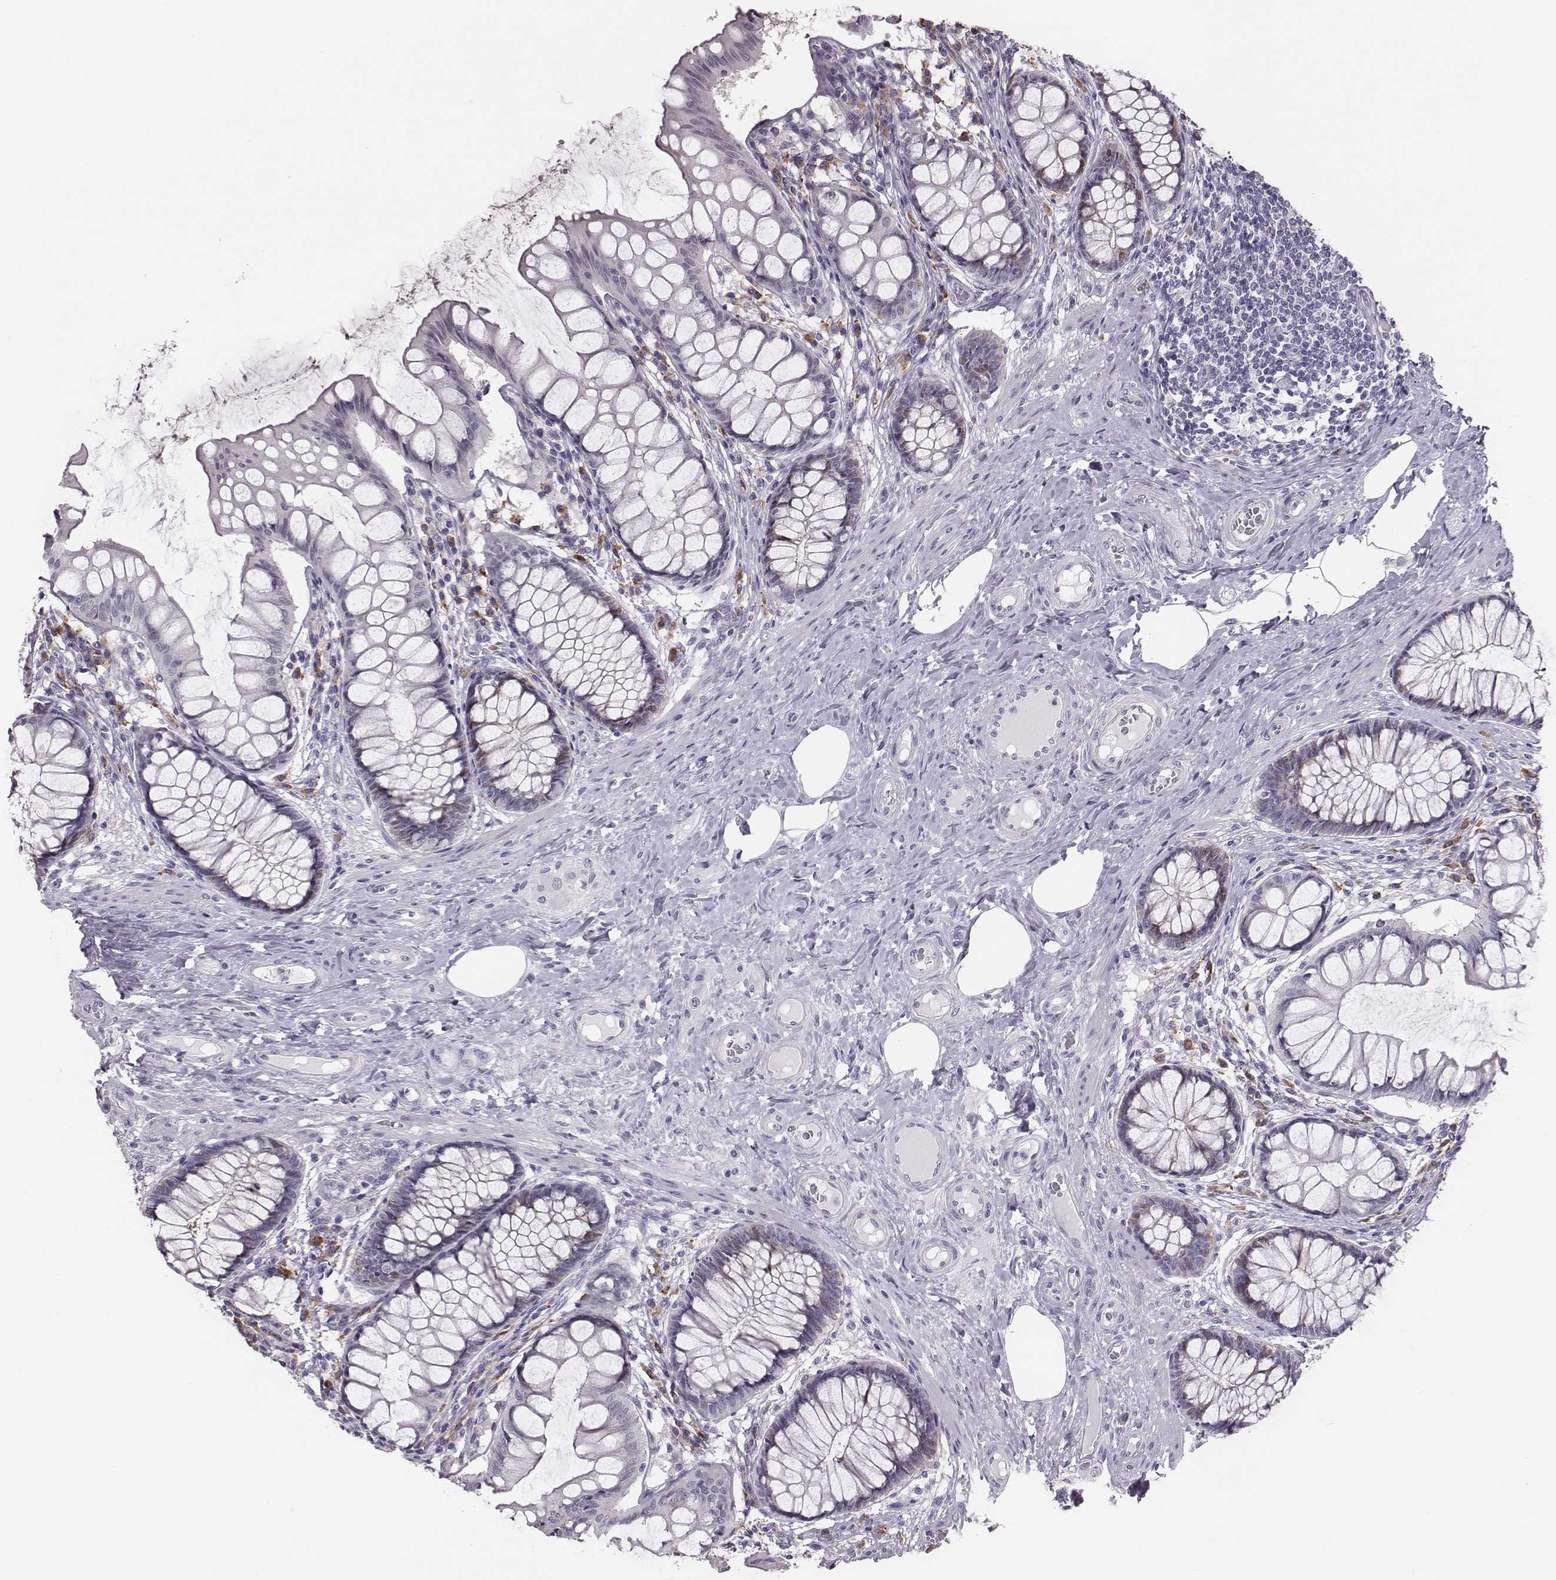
{"staining": {"intensity": "moderate", "quantity": "<25%", "location": "cytoplasmic/membranous,nuclear"}, "tissue": "colon", "cell_type": "Glandular cells", "image_type": "normal", "snomed": [{"axis": "morphology", "description": "Normal tissue, NOS"}, {"axis": "topography", "description": "Colon"}], "caption": "Protein expression analysis of unremarkable human colon reveals moderate cytoplasmic/membranous,nuclear expression in about <25% of glandular cells. The staining is performed using DAB (3,3'-diaminobenzidine) brown chromogen to label protein expression. The nuclei are counter-stained blue using hematoxylin.", "gene": "PBK", "patient": {"sex": "female", "age": 65}}